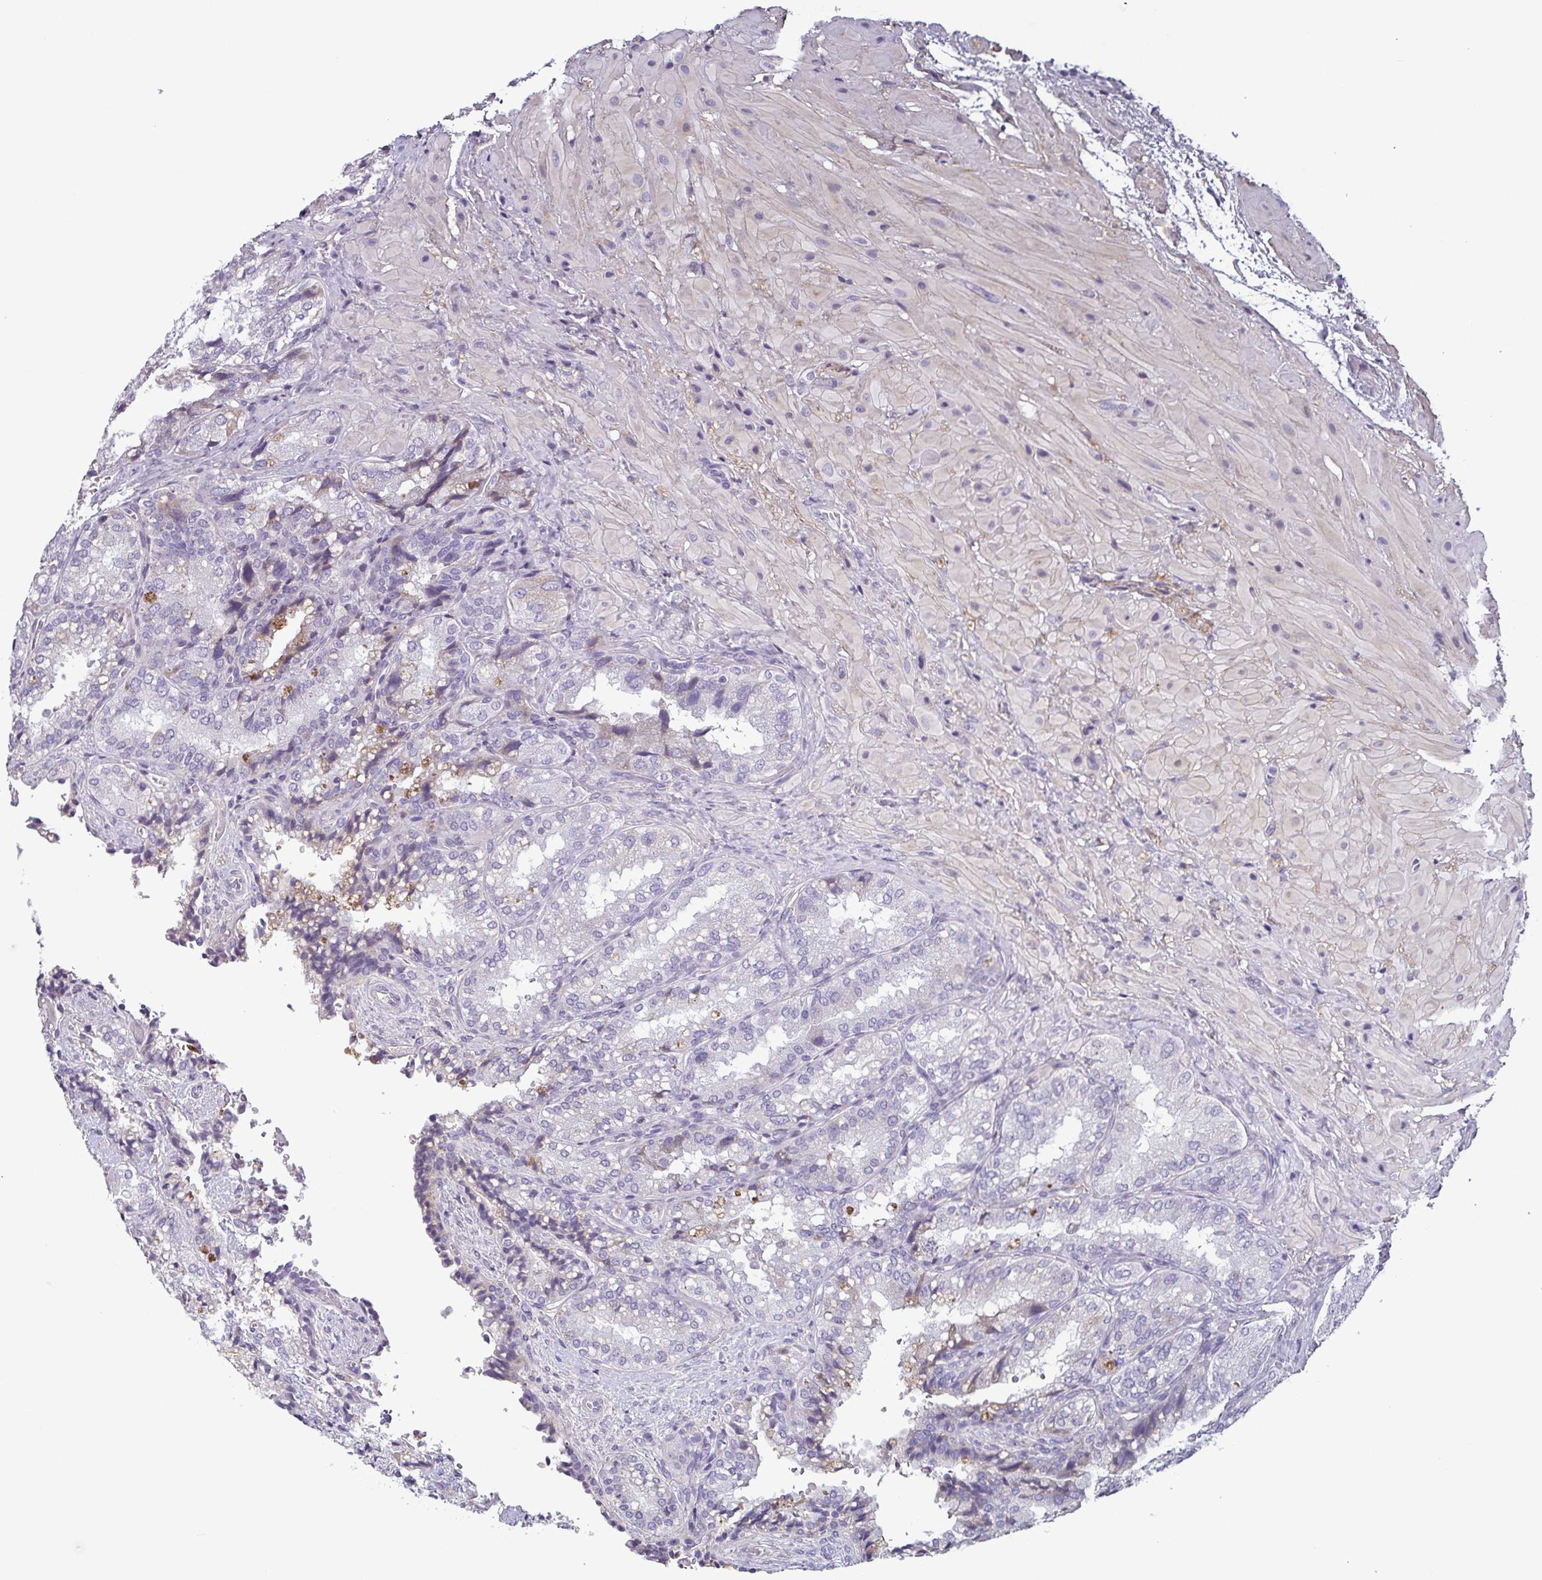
{"staining": {"intensity": "moderate", "quantity": "<25%", "location": "cytoplasmic/membranous"}, "tissue": "seminal vesicle", "cell_type": "Glandular cells", "image_type": "normal", "snomed": [{"axis": "morphology", "description": "Normal tissue, NOS"}, {"axis": "topography", "description": "Seminal veicle"}], "caption": "A brown stain highlights moderate cytoplasmic/membranous positivity of a protein in glandular cells of benign seminal vesicle. Using DAB (3,3'-diaminobenzidine) (brown) and hematoxylin (blue) stains, captured at high magnification using brightfield microscopy.", "gene": "ECM1", "patient": {"sex": "male", "age": 57}}